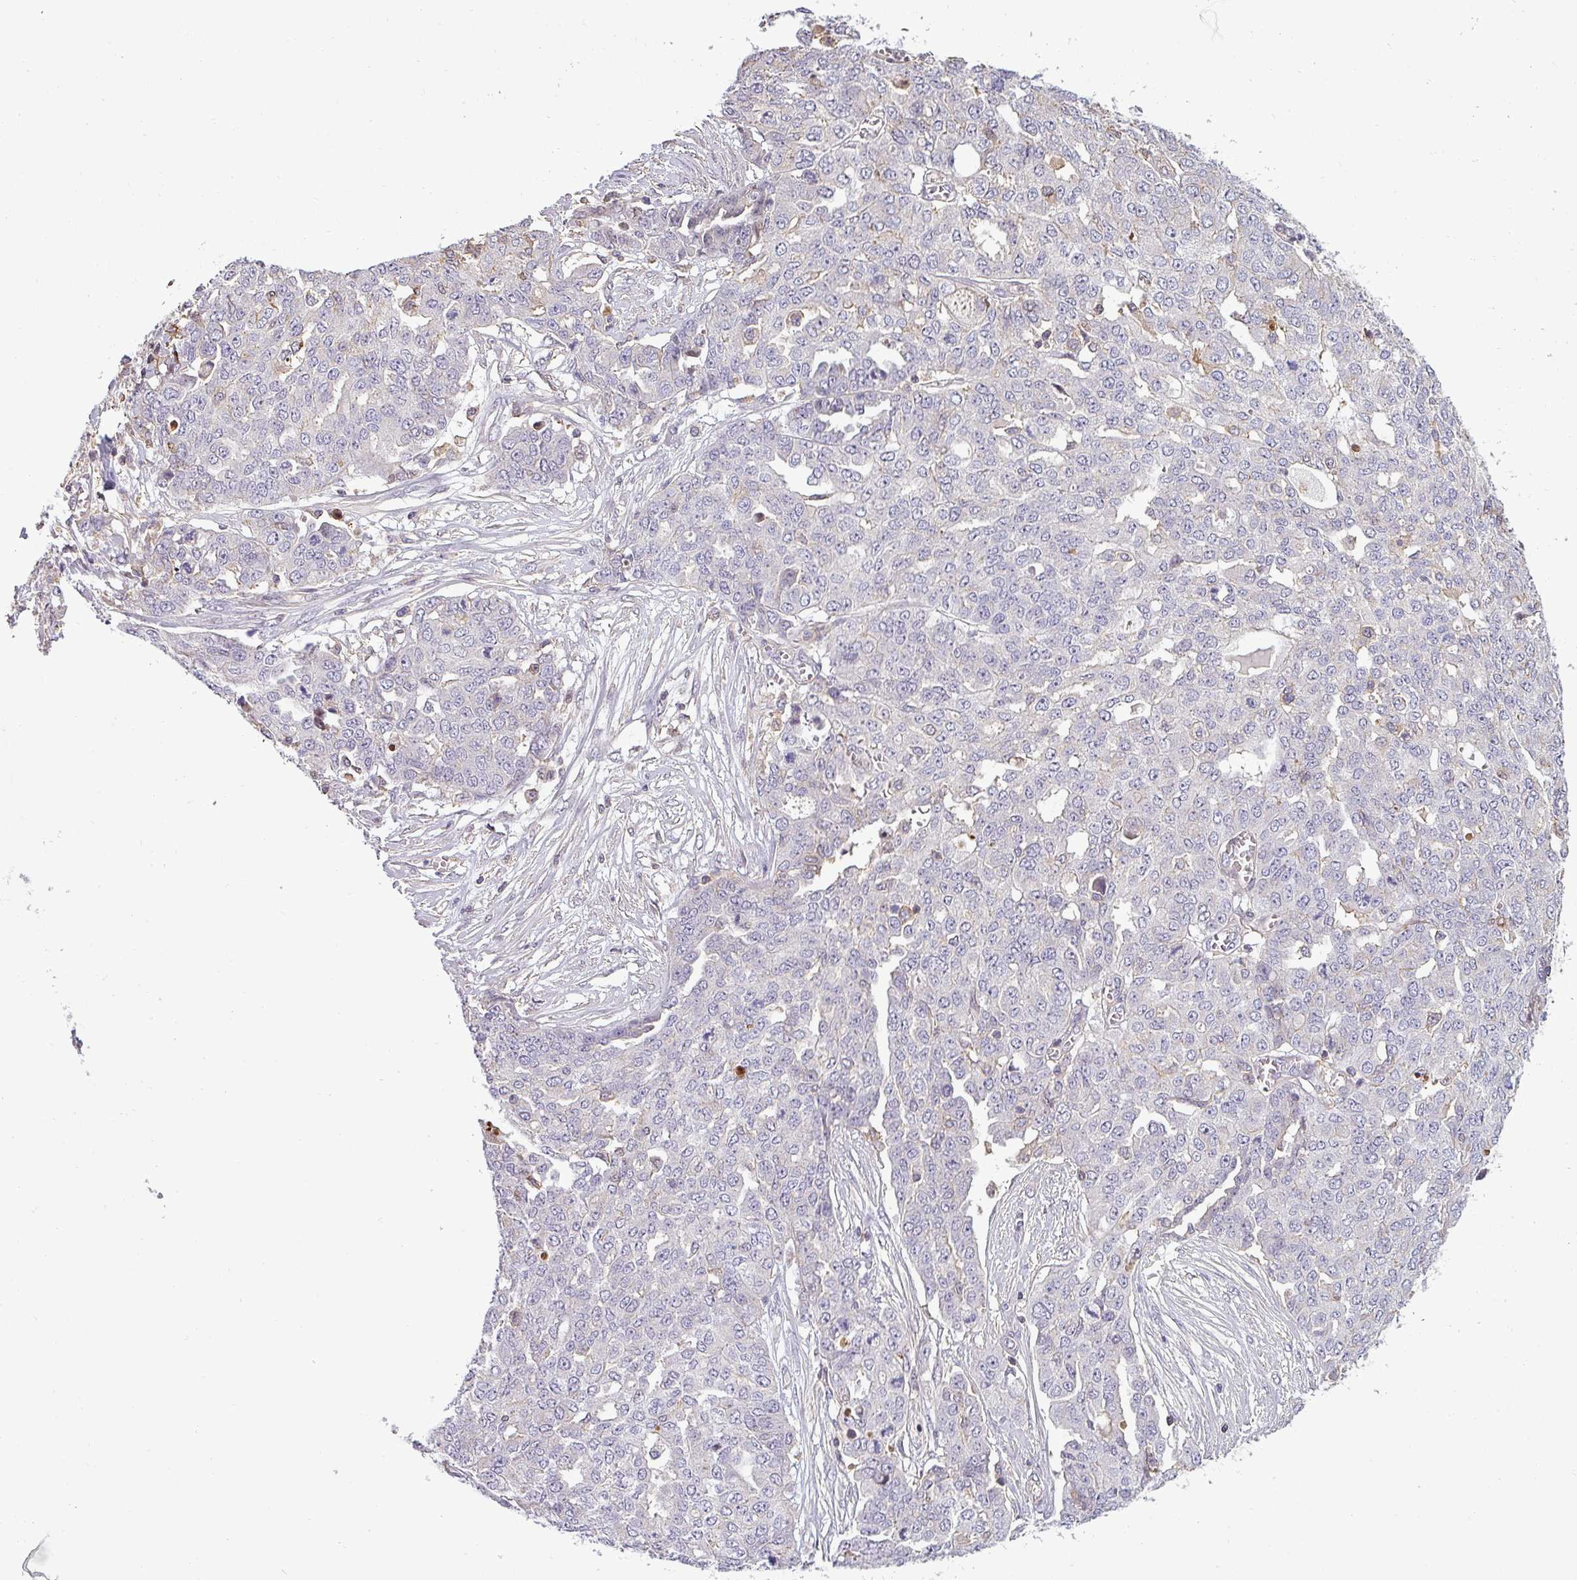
{"staining": {"intensity": "negative", "quantity": "none", "location": "none"}, "tissue": "ovarian cancer", "cell_type": "Tumor cells", "image_type": "cancer", "snomed": [{"axis": "morphology", "description": "Cystadenocarcinoma, serous, NOS"}, {"axis": "topography", "description": "Soft tissue"}, {"axis": "topography", "description": "Ovary"}], "caption": "Tumor cells show no significant positivity in ovarian cancer. (DAB IHC visualized using brightfield microscopy, high magnification).", "gene": "ZNF835", "patient": {"sex": "female", "age": 57}}